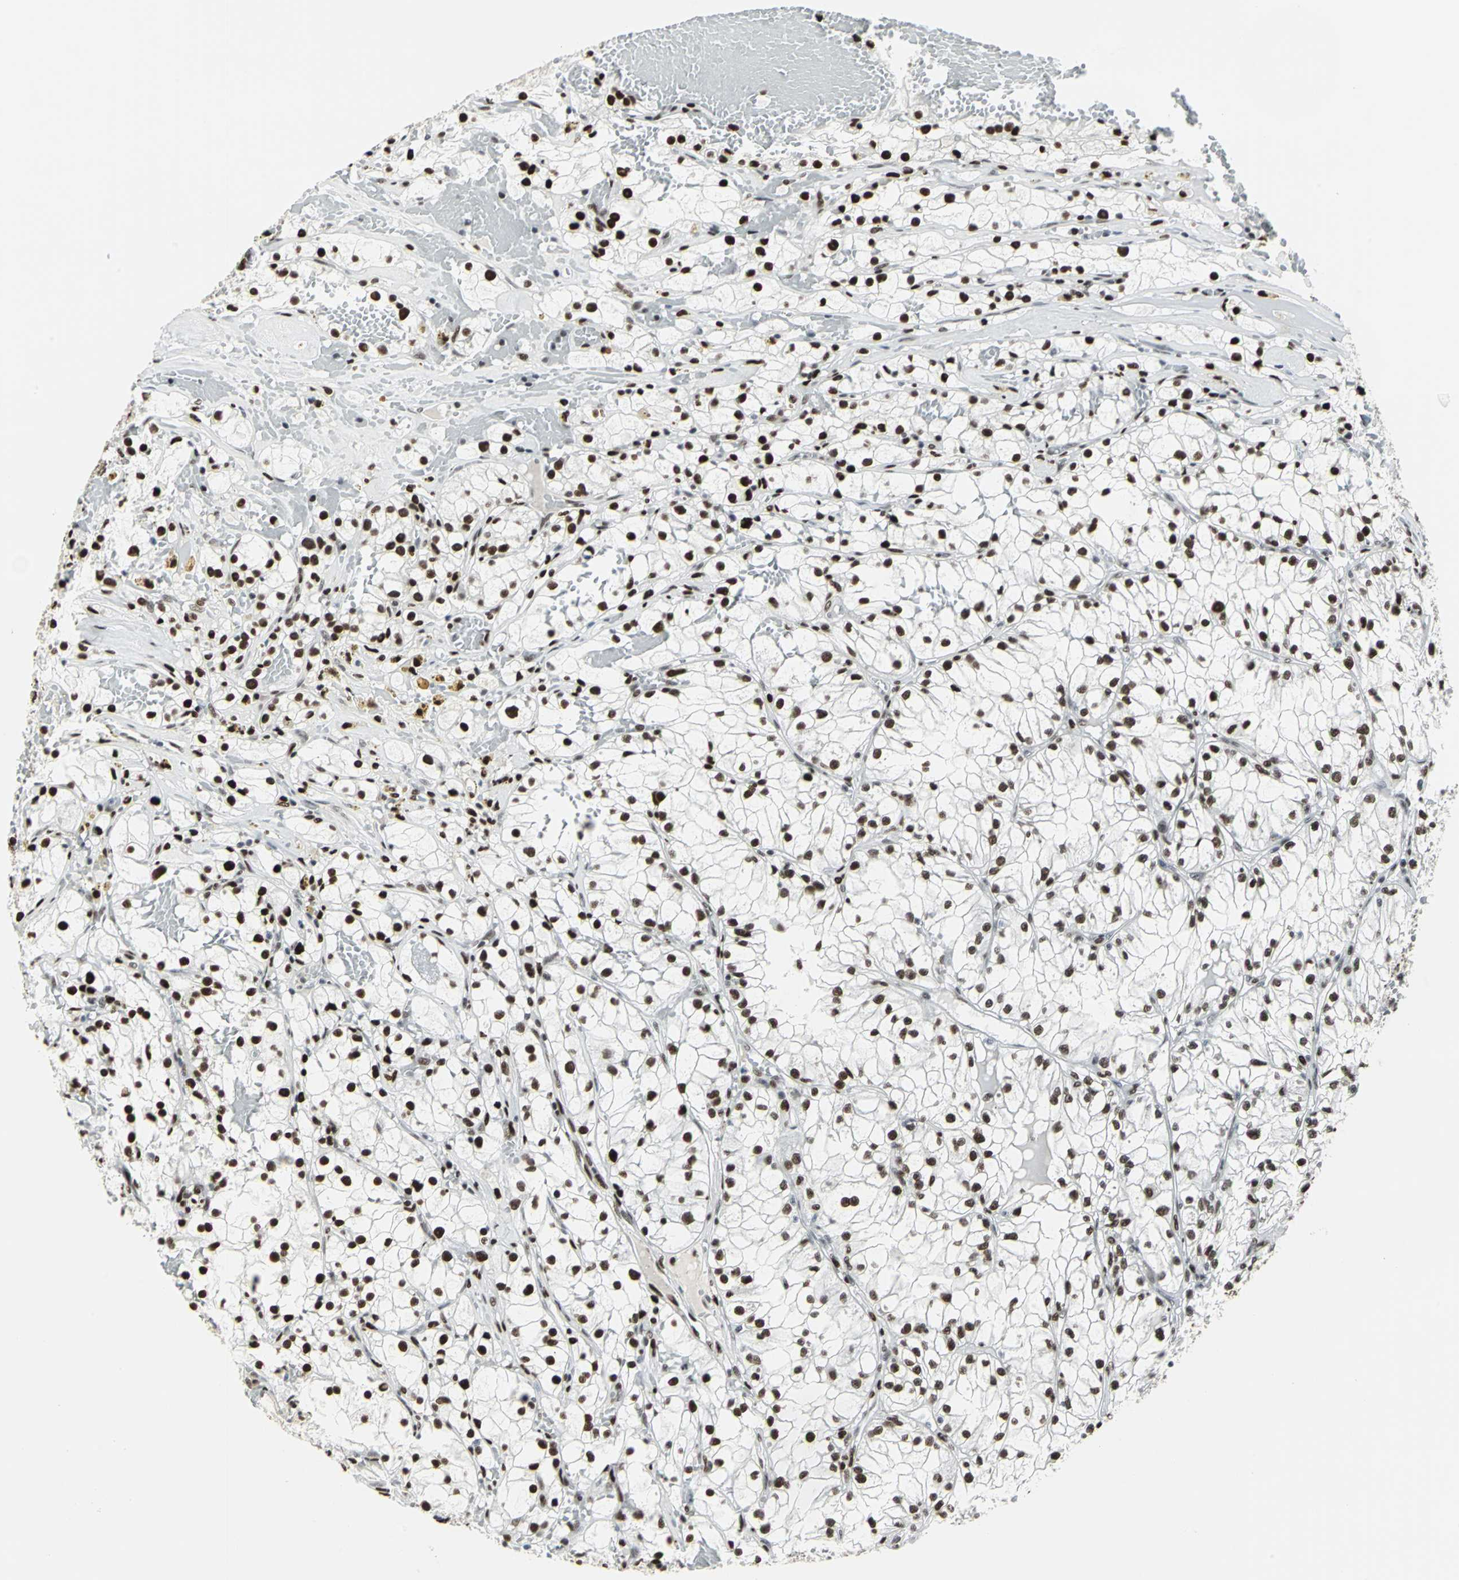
{"staining": {"intensity": "strong", "quantity": ">75%", "location": "nuclear"}, "tissue": "renal cancer", "cell_type": "Tumor cells", "image_type": "cancer", "snomed": [{"axis": "morphology", "description": "Adenocarcinoma, NOS"}, {"axis": "topography", "description": "Kidney"}], "caption": "Immunohistochemical staining of human renal adenocarcinoma shows strong nuclear protein staining in approximately >75% of tumor cells.", "gene": "HDAC2", "patient": {"sex": "male", "age": 56}}